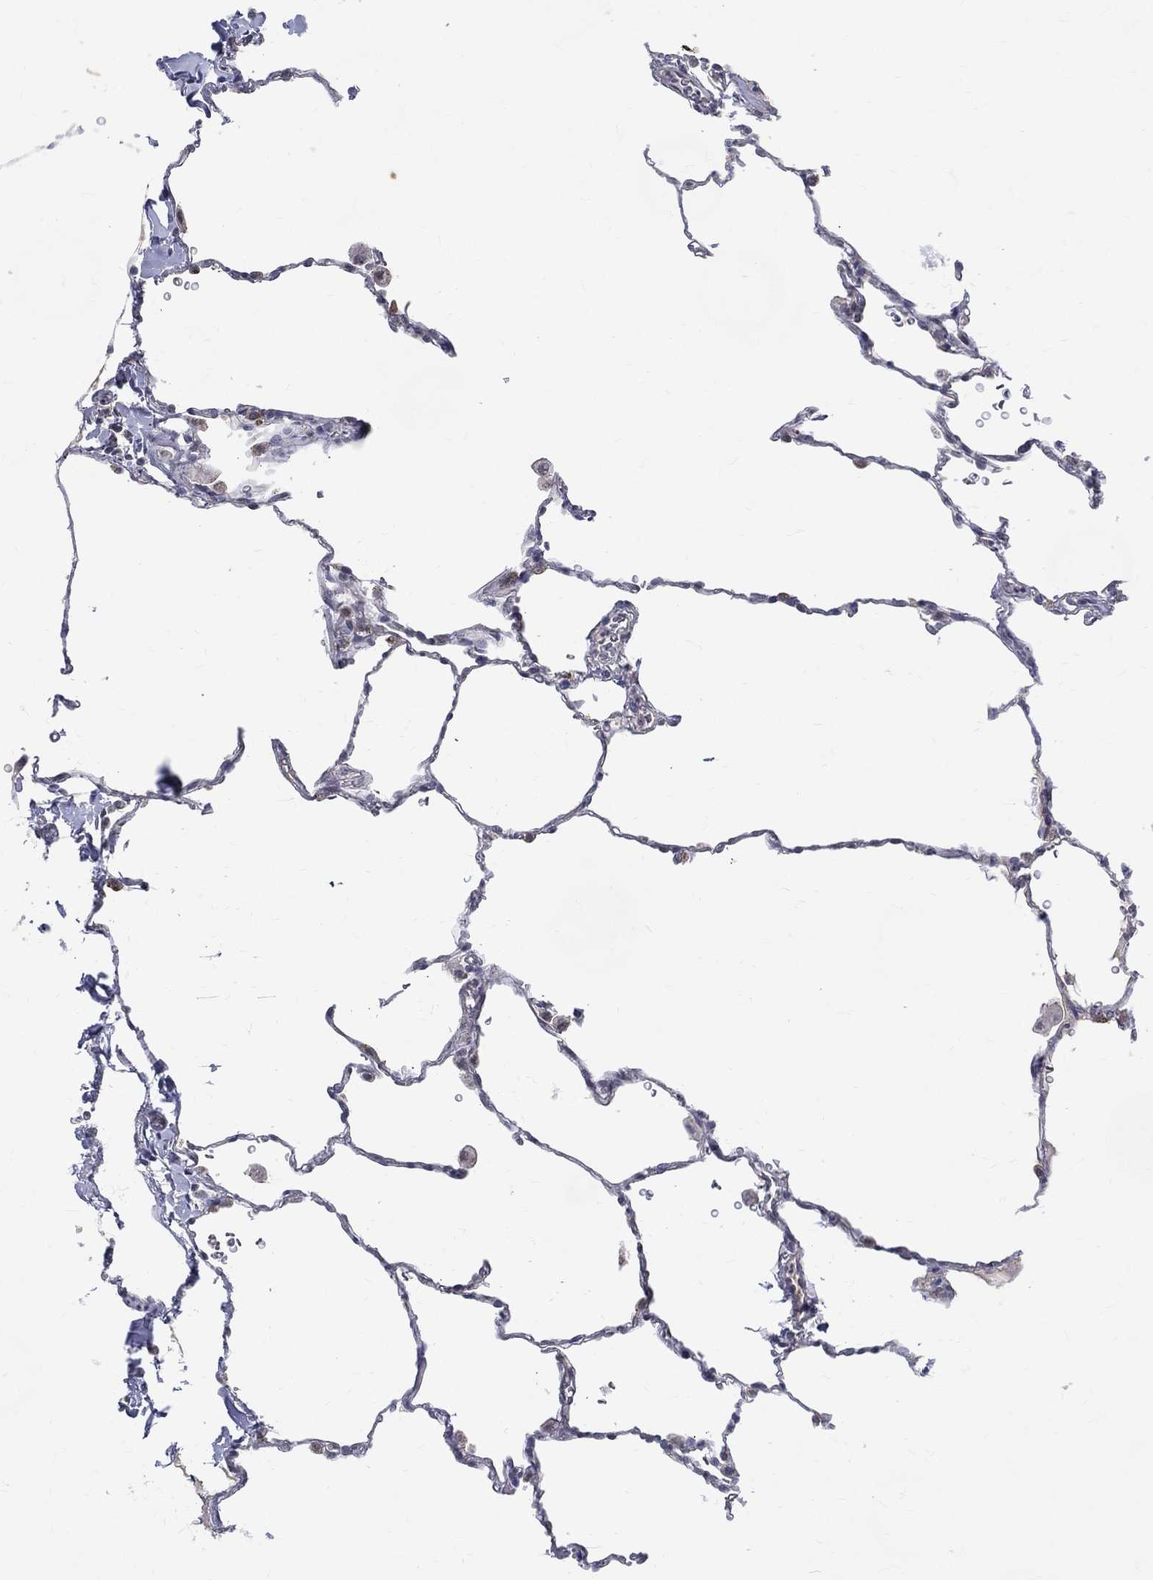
{"staining": {"intensity": "negative", "quantity": "none", "location": "none"}, "tissue": "lung", "cell_type": "Alveolar cells", "image_type": "normal", "snomed": [{"axis": "morphology", "description": "Normal tissue, NOS"}, {"axis": "morphology", "description": "Adenocarcinoma, metastatic, NOS"}, {"axis": "topography", "description": "Lung"}], "caption": "A high-resolution image shows immunohistochemistry staining of unremarkable lung, which displays no significant staining in alveolar cells. The staining was performed using DAB (3,3'-diaminobenzidine) to visualize the protein expression in brown, while the nuclei were stained in blue with hematoxylin (Magnification: 20x).", "gene": "DLG4", "patient": {"sex": "male", "age": 45}}